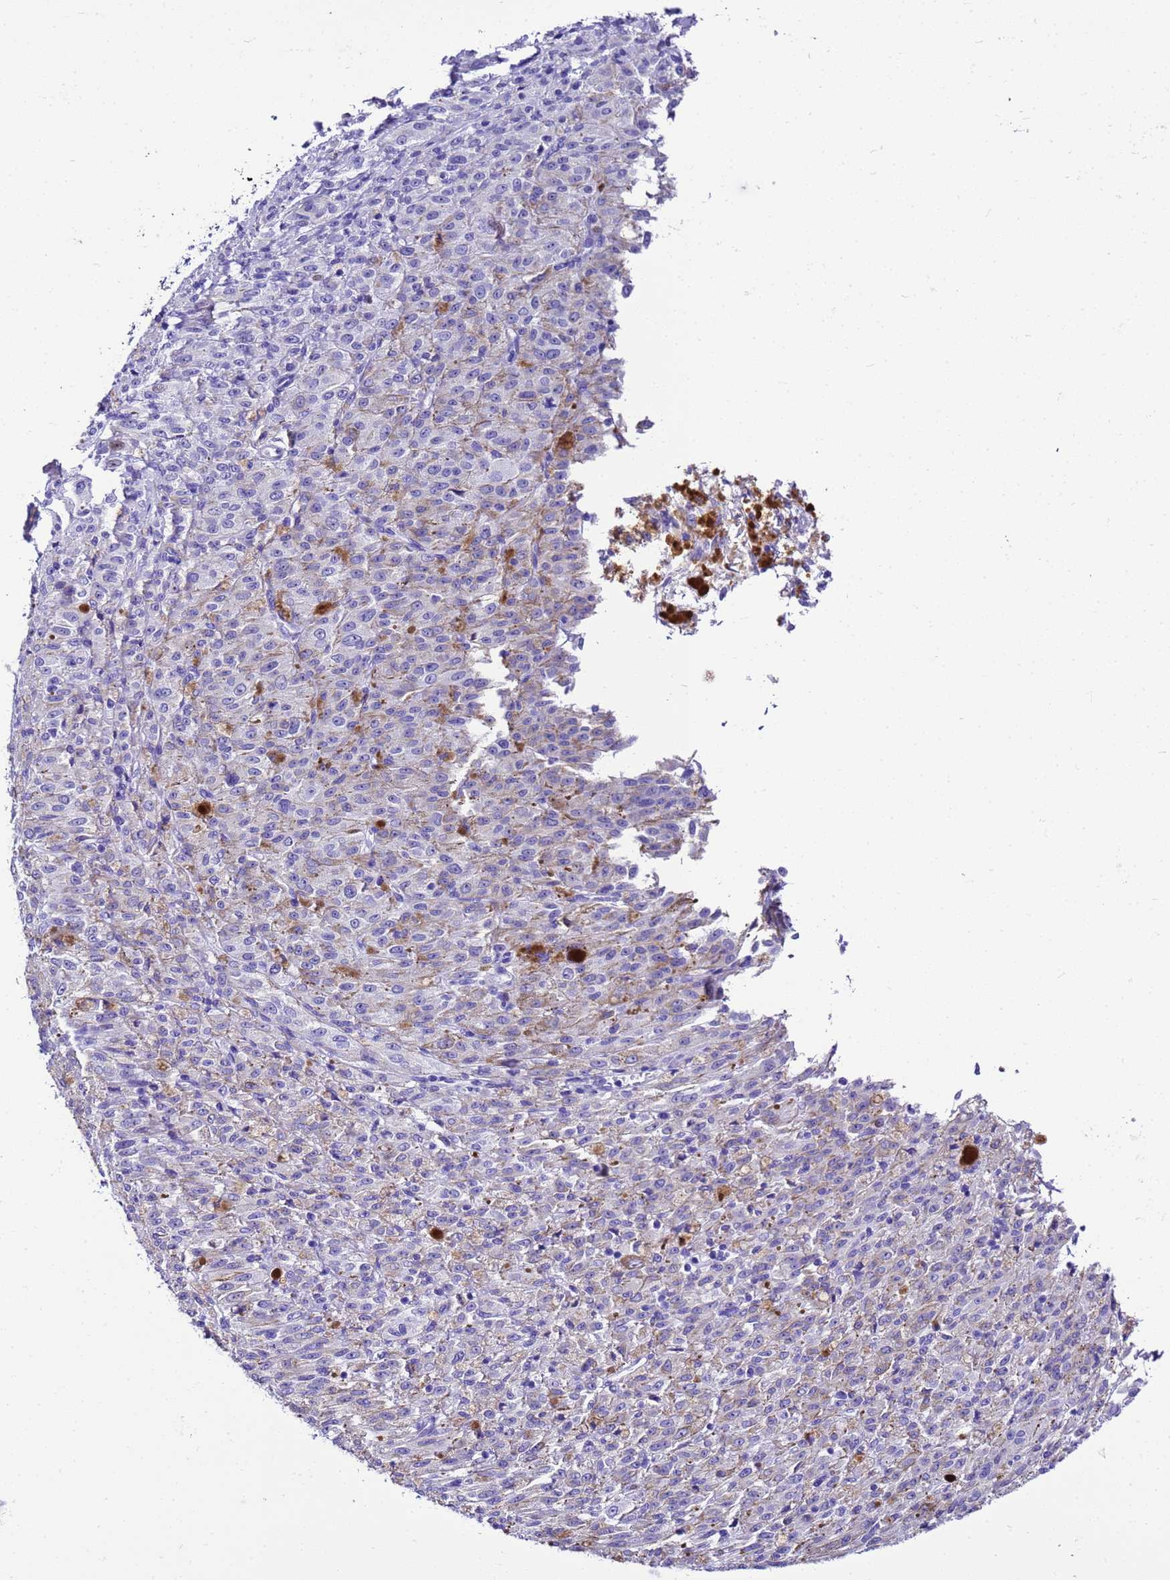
{"staining": {"intensity": "weak", "quantity": "25%-75%", "location": "cytoplasmic/membranous"}, "tissue": "melanoma", "cell_type": "Tumor cells", "image_type": "cancer", "snomed": [{"axis": "morphology", "description": "Malignant melanoma, NOS"}, {"axis": "topography", "description": "Skin"}], "caption": "Immunohistochemical staining of melanoma displays weak cytoplasmic/membranous protein staining in about 25%-75% of tumor cells.", "gene": "UGT2B10", "patient": {"sex": "female", "age": 52}}